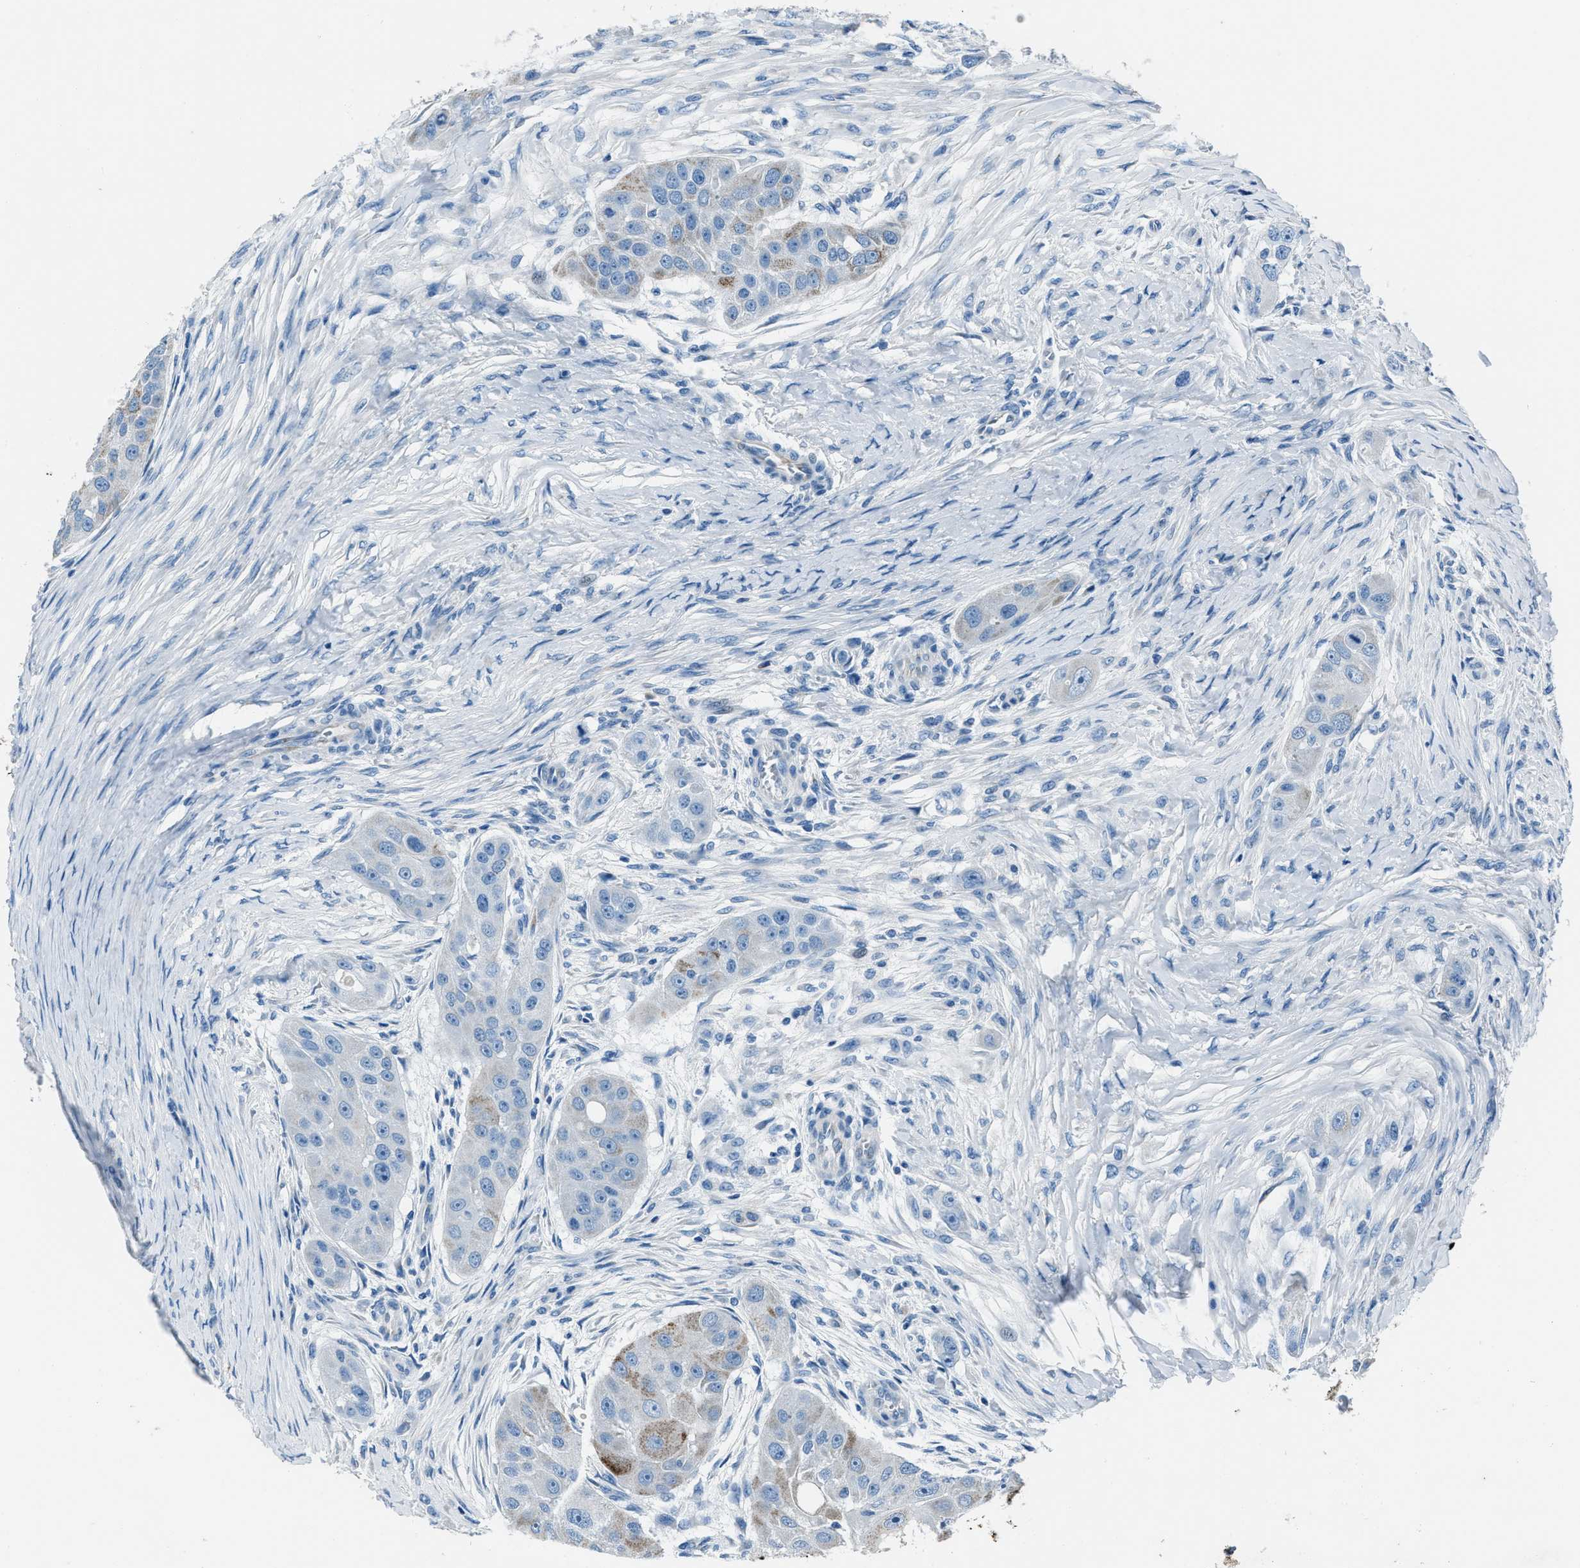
{"staining": {"intensity": "negative", "quantity": "none", "location": "none"}, "tissue": "head and neck cancer", "cell_type": "Tumor cells", "image_type": "cancer", "snomed": [{"axis": "morphology", "description": "Normal tissue, NOS"}, {"axis": "morphology", "description": "Squamous cell carcinoma, NOS"}, {"axis": "topography", "description": "Skeletal muscle"}, {"axis": "topography", "description": "Head-Neck"}], "caption": "IHC of head and neck cancer exhibits no expression in tumor cells. (DAB (3,3'-diaminobenzidine) immunohistochemistry (IHC) with hematoxylin counter stain).", "gene": "AMACR", "patient": {"sex": "male", "age": 51}}